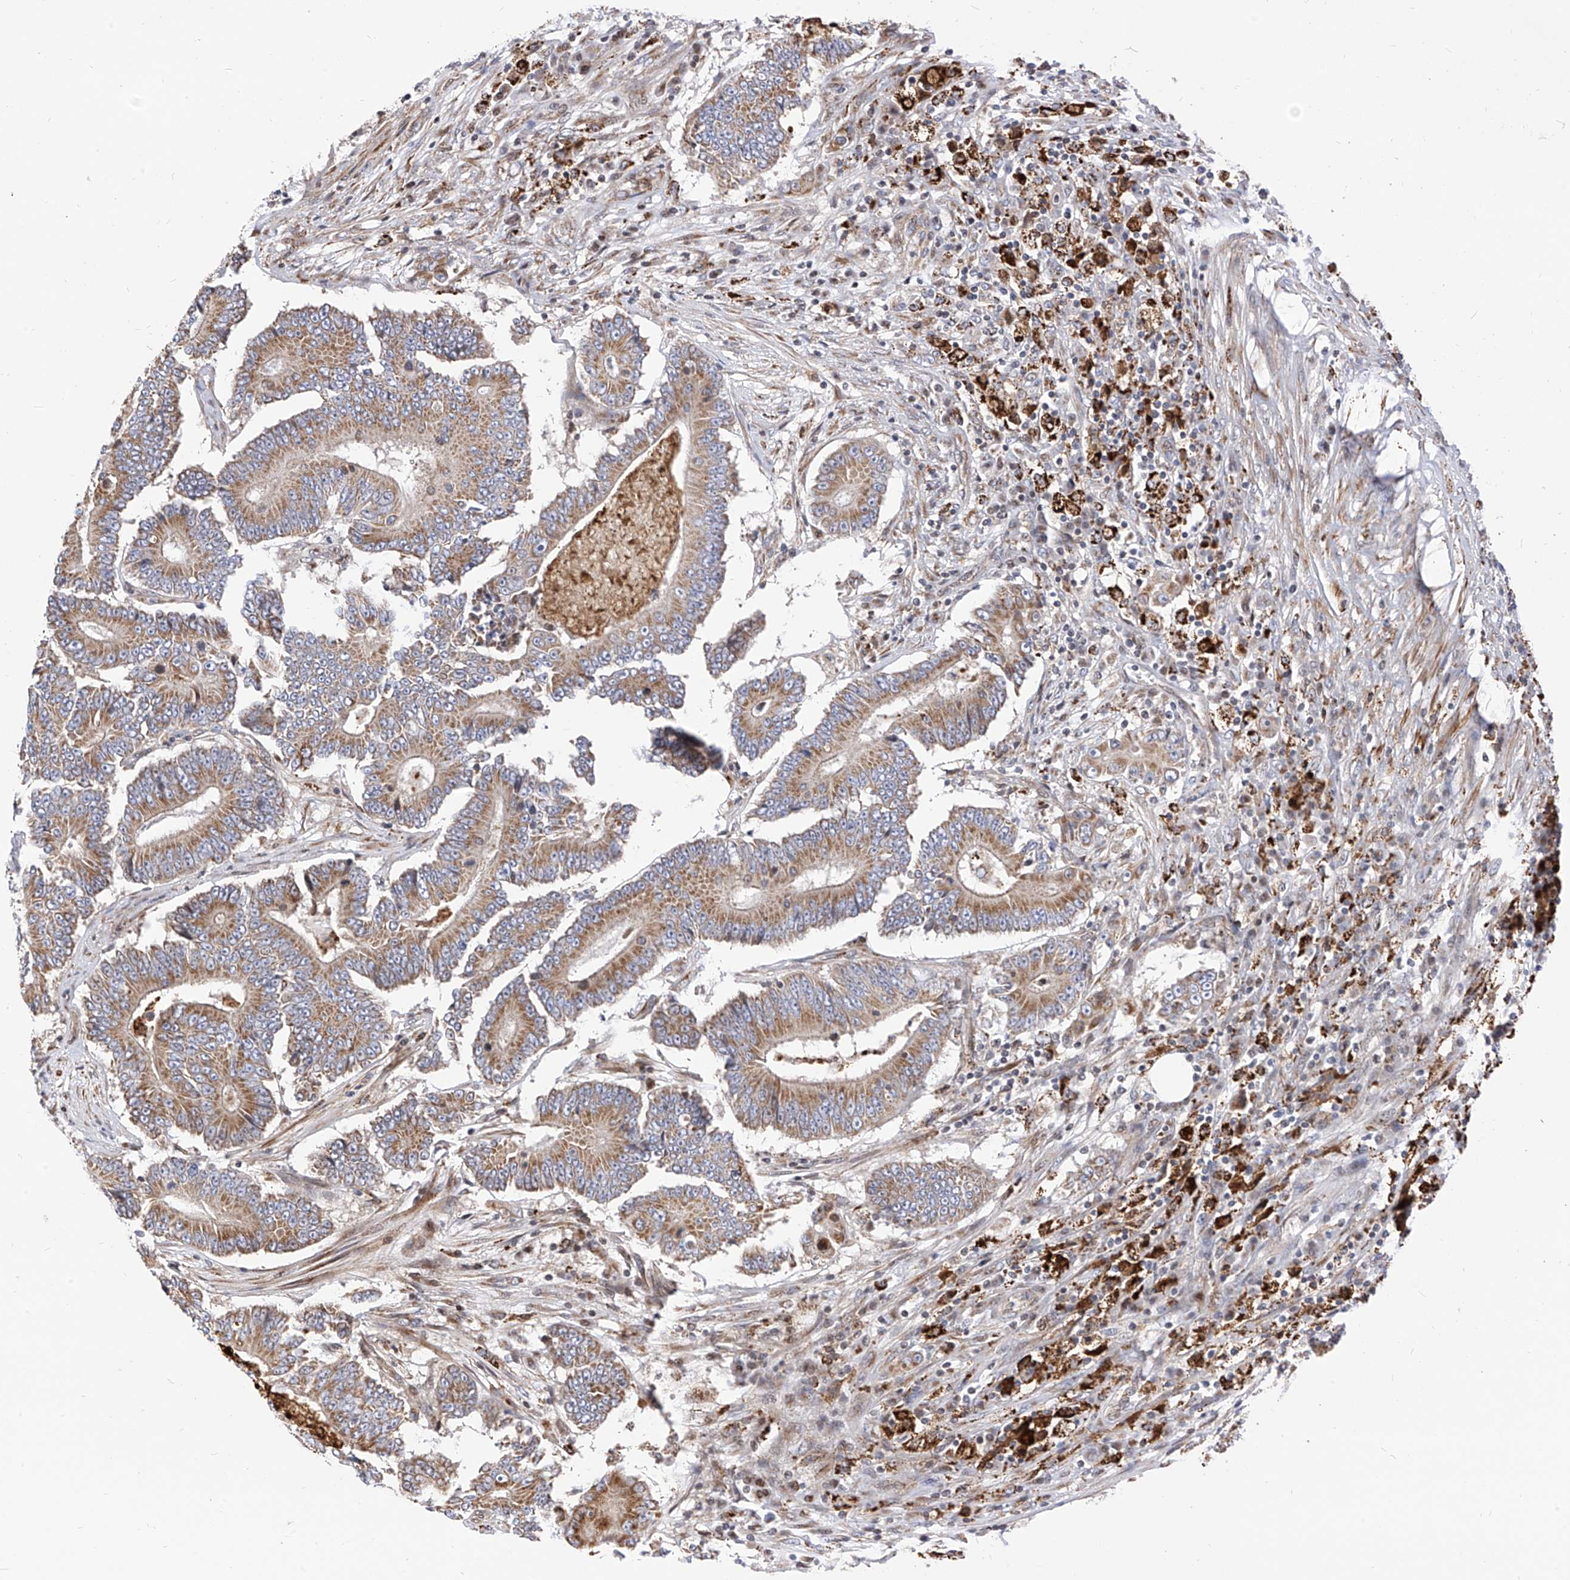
{"staining": {"intensity": "moderate", "quantity": ">75%", "location": "cytoplasmic/membranous"}, "tissue": "colorectal cancer", "cell_type": "Tumor cells", "image_type": "cancer", "snomed": [{"axis": "morphology", "description": "Adenocarcinoma, NOS"}, {"axis": "topography", "description": "Colon"}], "caption": "Immunohistochemistry (IHC) of human colorectal cancer exhibits medium levels of moderate cytoplasmic/membranous expression in approximately >75% of tumor cells. Using DAB (3,3'-diaminobenzidine) (brown) and hematoxylin (blue) stains, captured at high magnification using brightfield microscopy.", "gene": "TTLL8", "patient": {"sex": "male", "age": 83}}